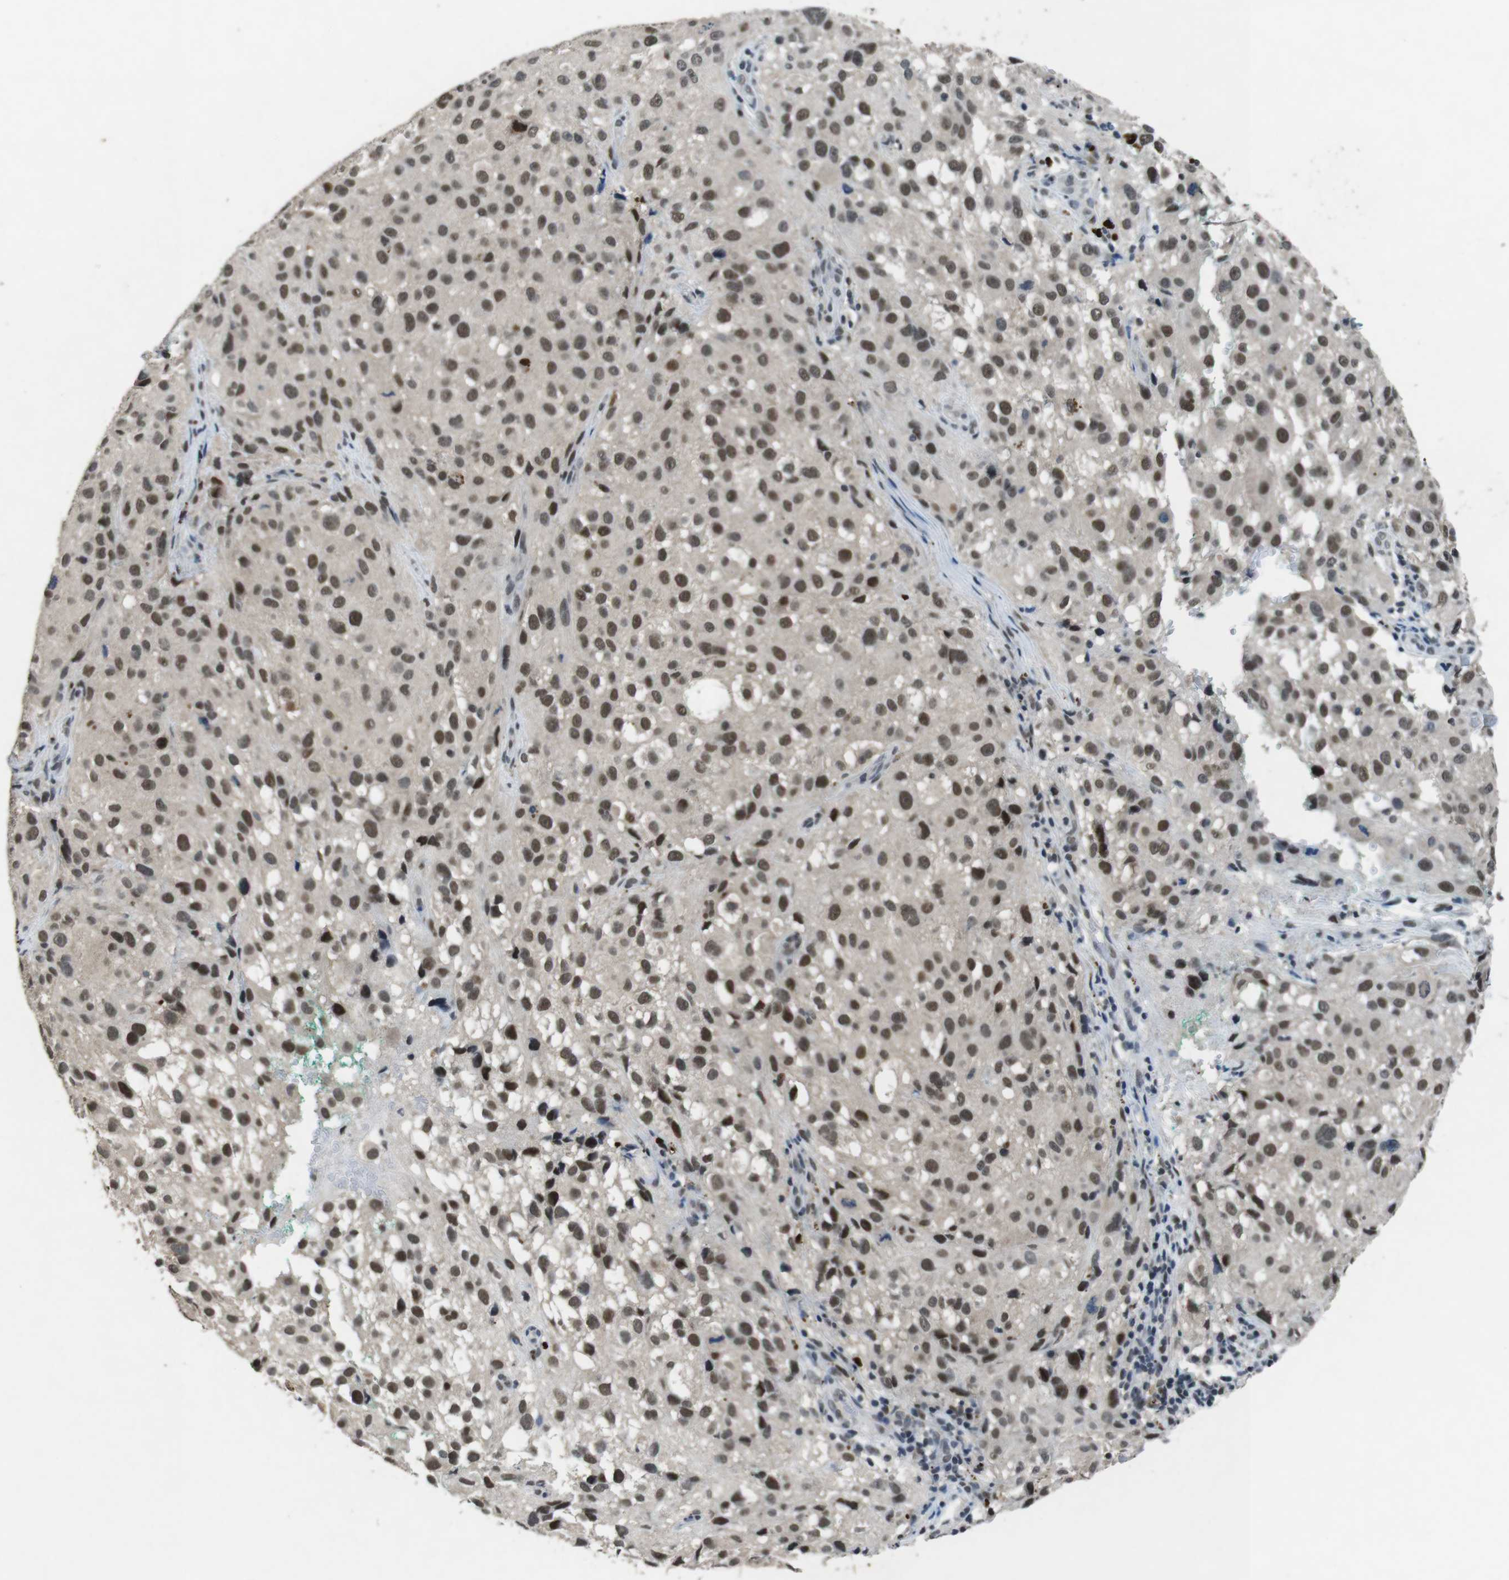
{"staining": {"intensity": "moderate", "quantity": ">75%", "location": "nuclear"}, "tissue": "melanoma", "cell_type": "Tumor cells", "image_type": "cancer", "snomed": [{"axis": "morphology", "description": "Necrosis, NOS"}, {"axis": "morphology", "description": "Malignant melanoma, NOS"}, {"axis": "topography", "description": "Skin"}], "caption": "A brown stain highlights moderate nuclear staining of a protein in human melanoma tumor cells.", "gene": "USP7", "patient": {"sex": "female", "age": 87}}